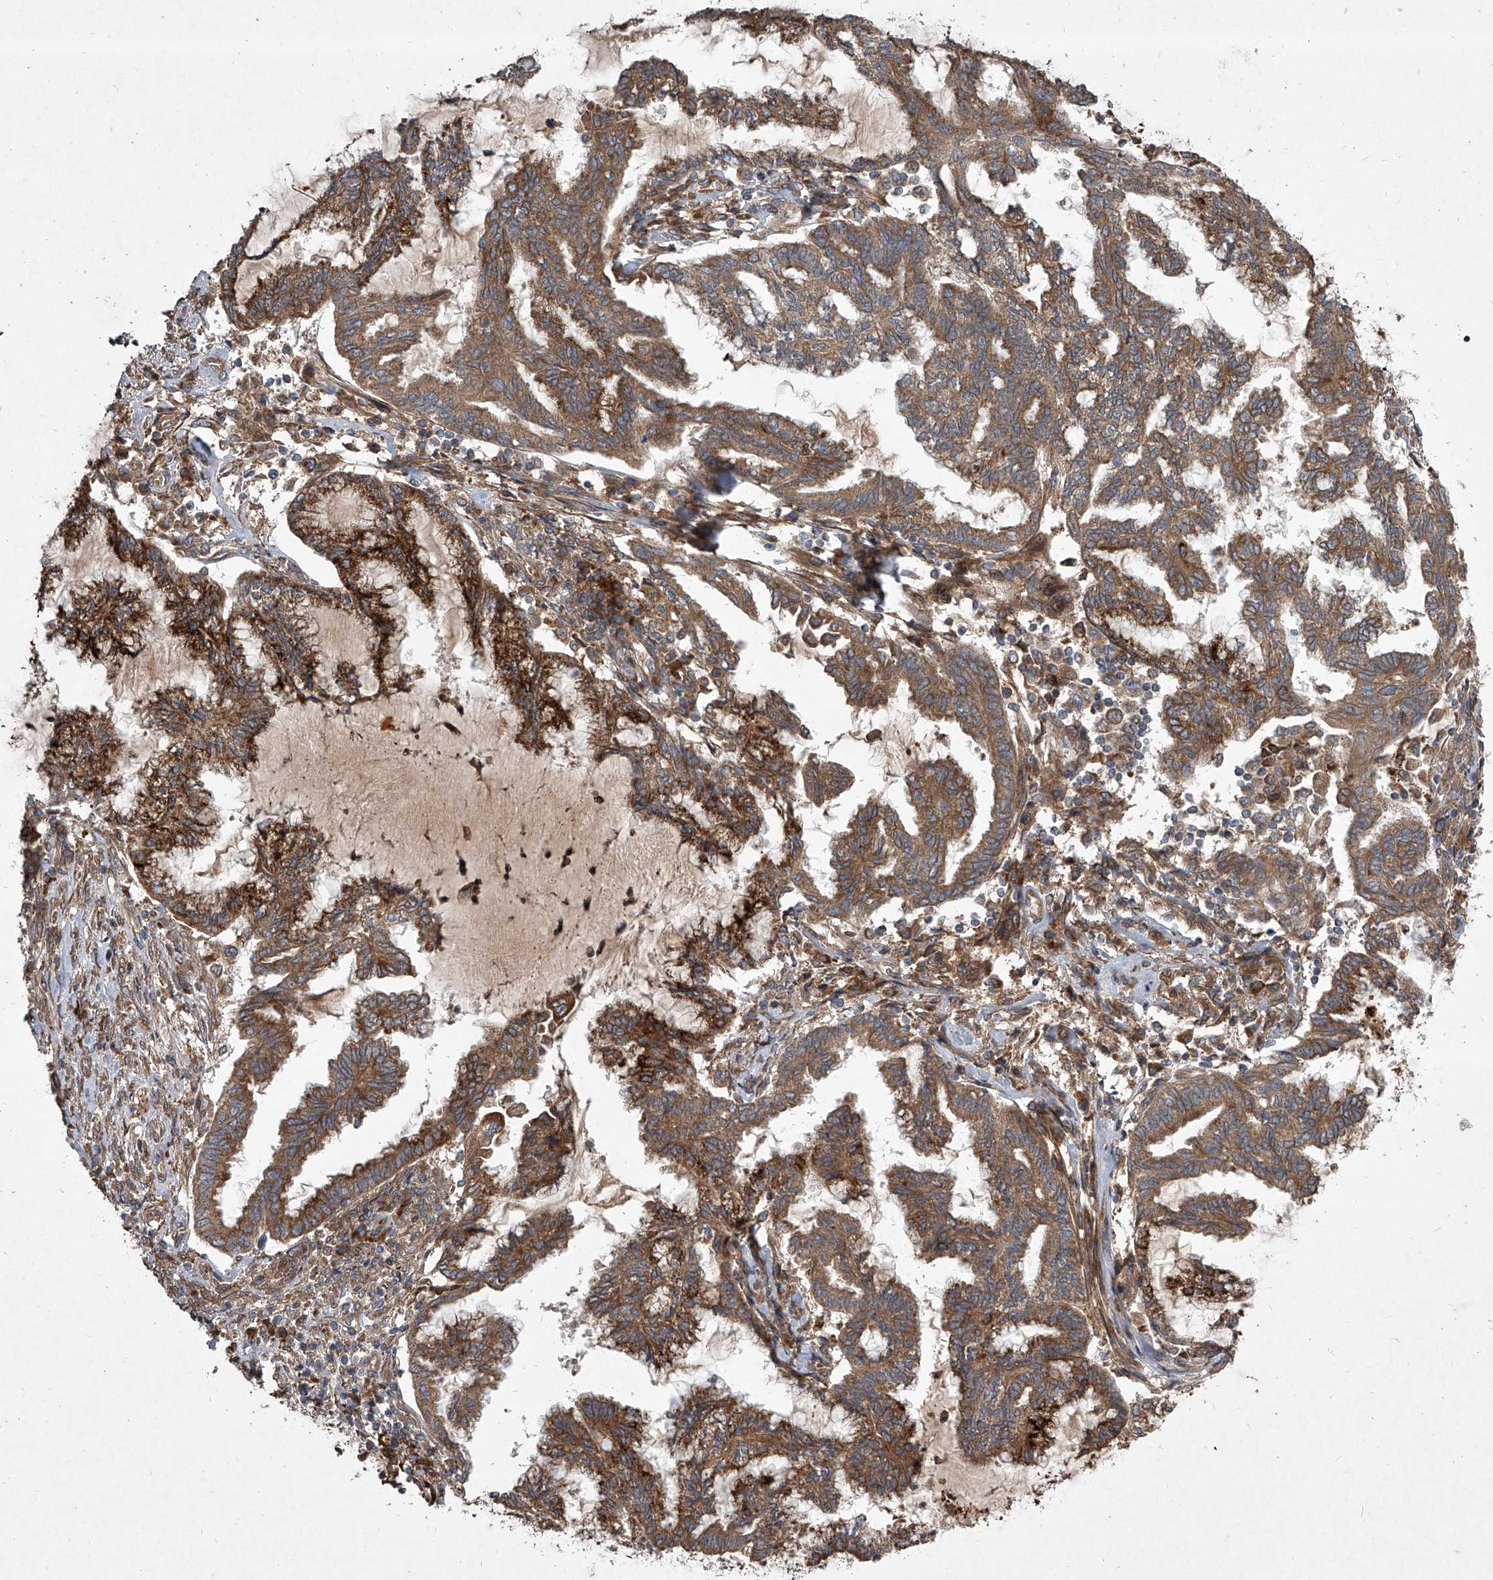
{"staining": {"intensity": "moderate", "quantity": ">75%", "location": "cytoplasmic/membranous"}, "tissue": "endometrial cancer", "cell_type": "Tumor cells", "image_type": "cancer", "snomed": [{"axis": "morphology", "description": "Adenocarcinoma, NOS"}, {"axis": "topography", "description": "Endometrium"}], "caption": "This is a histology image of immunohistochemistry staining of adenocarcinoma (endometrial), which shows moderate positivity in the cytoplasmic/membranous of tumor cells.", "gene": "EVA1C", "patient": {"sex": "female", "age": 86}}